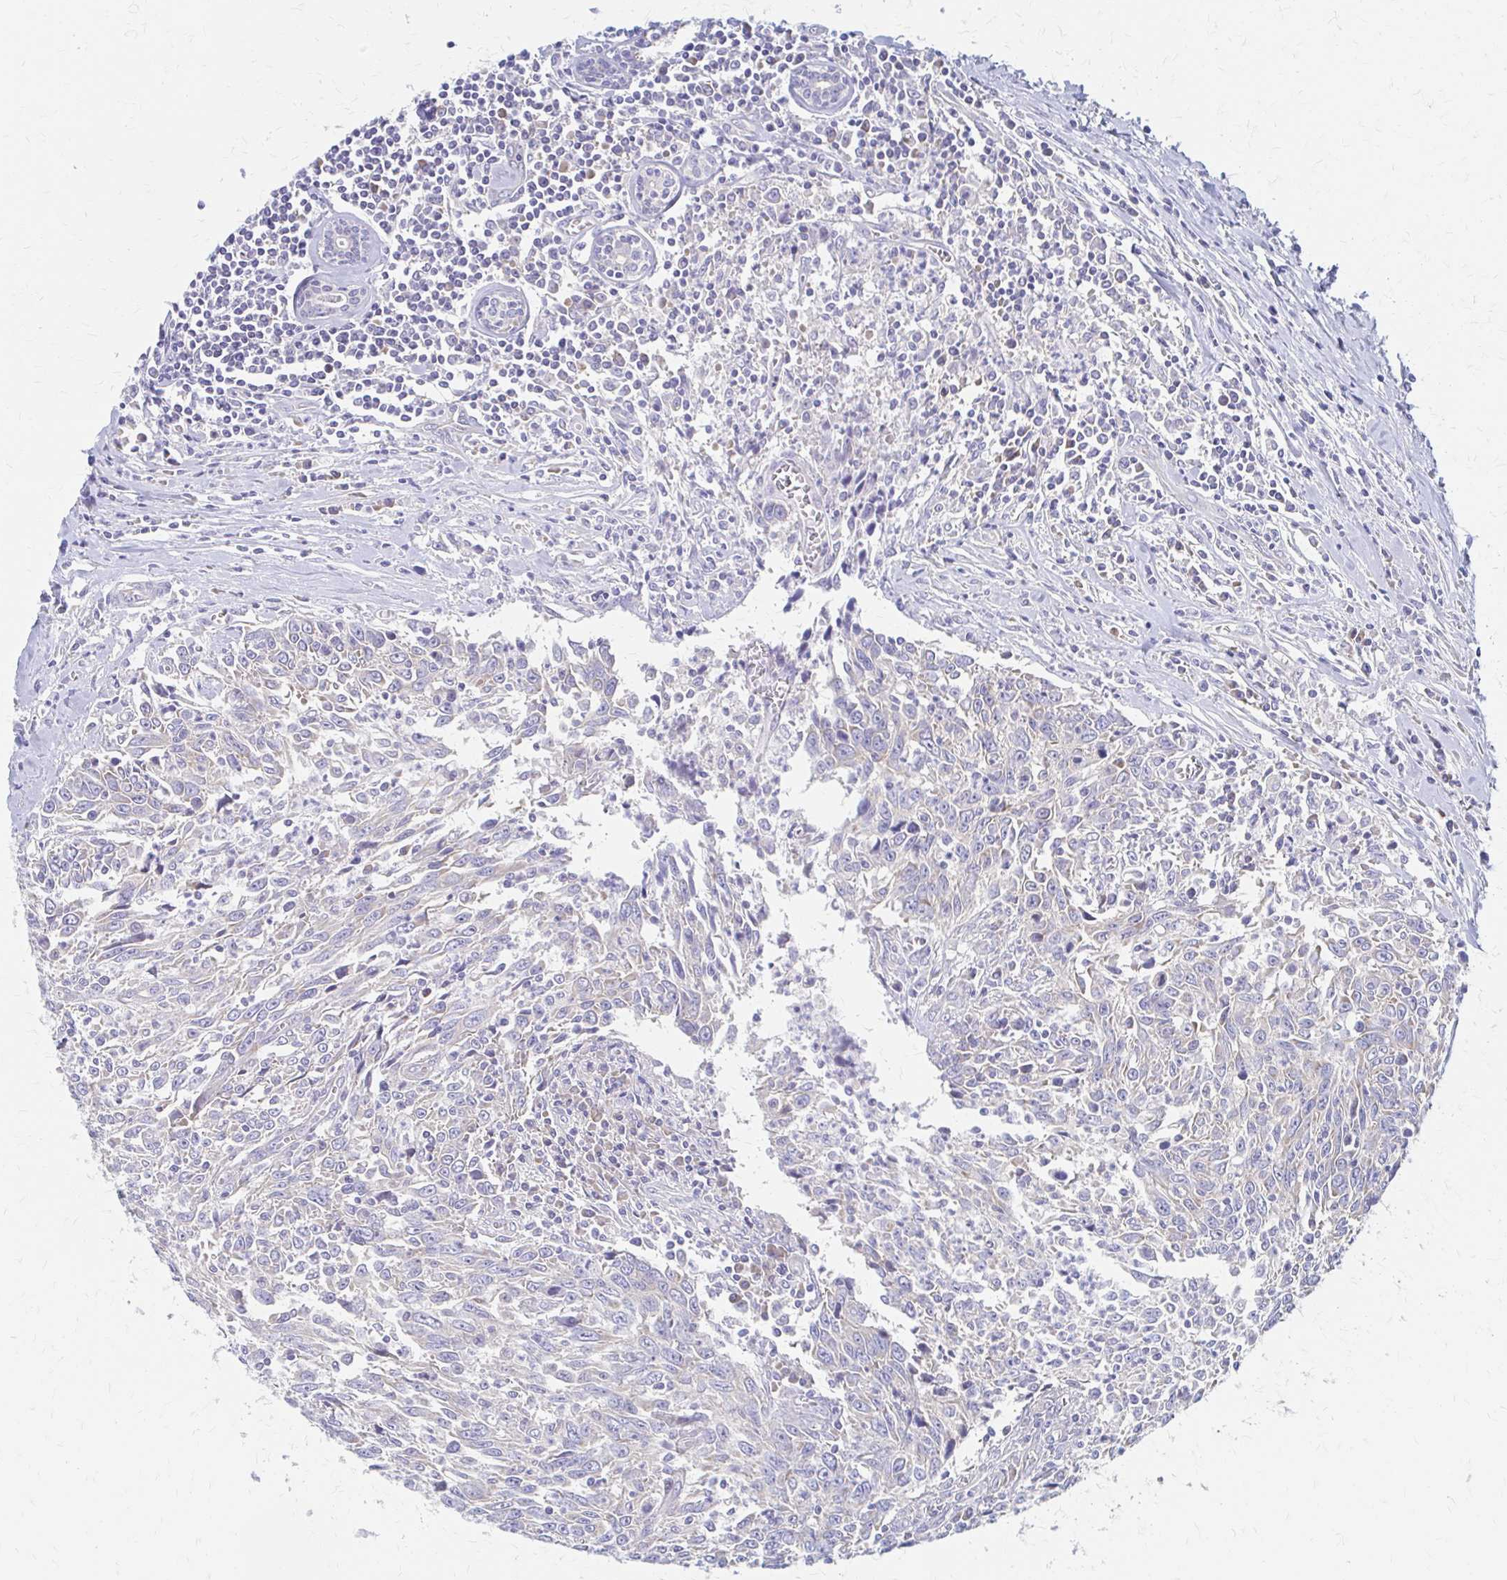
{"staining": {"intensity": "weak", "quantity": "<25%", "location": "cytoplasmic/membranous"}, "tissue": "breast cancer", "cell_type": "Tumor cells", "image_type": "cancer", "snomed": [{"axis": "morphology", "description": "Duct carcinoma"}, {"axis": "topography", "description": "Breast"}], "caption": "High magnification brightfield microscopy of breast cancer (invasive ductal carcinoma) stained with DAB (brown) and counterstained with hematoxylin (blue): tumor cells show no significant staining.", "gene": "RPL27A", "patient": {"sex": "female", "age": 50}}